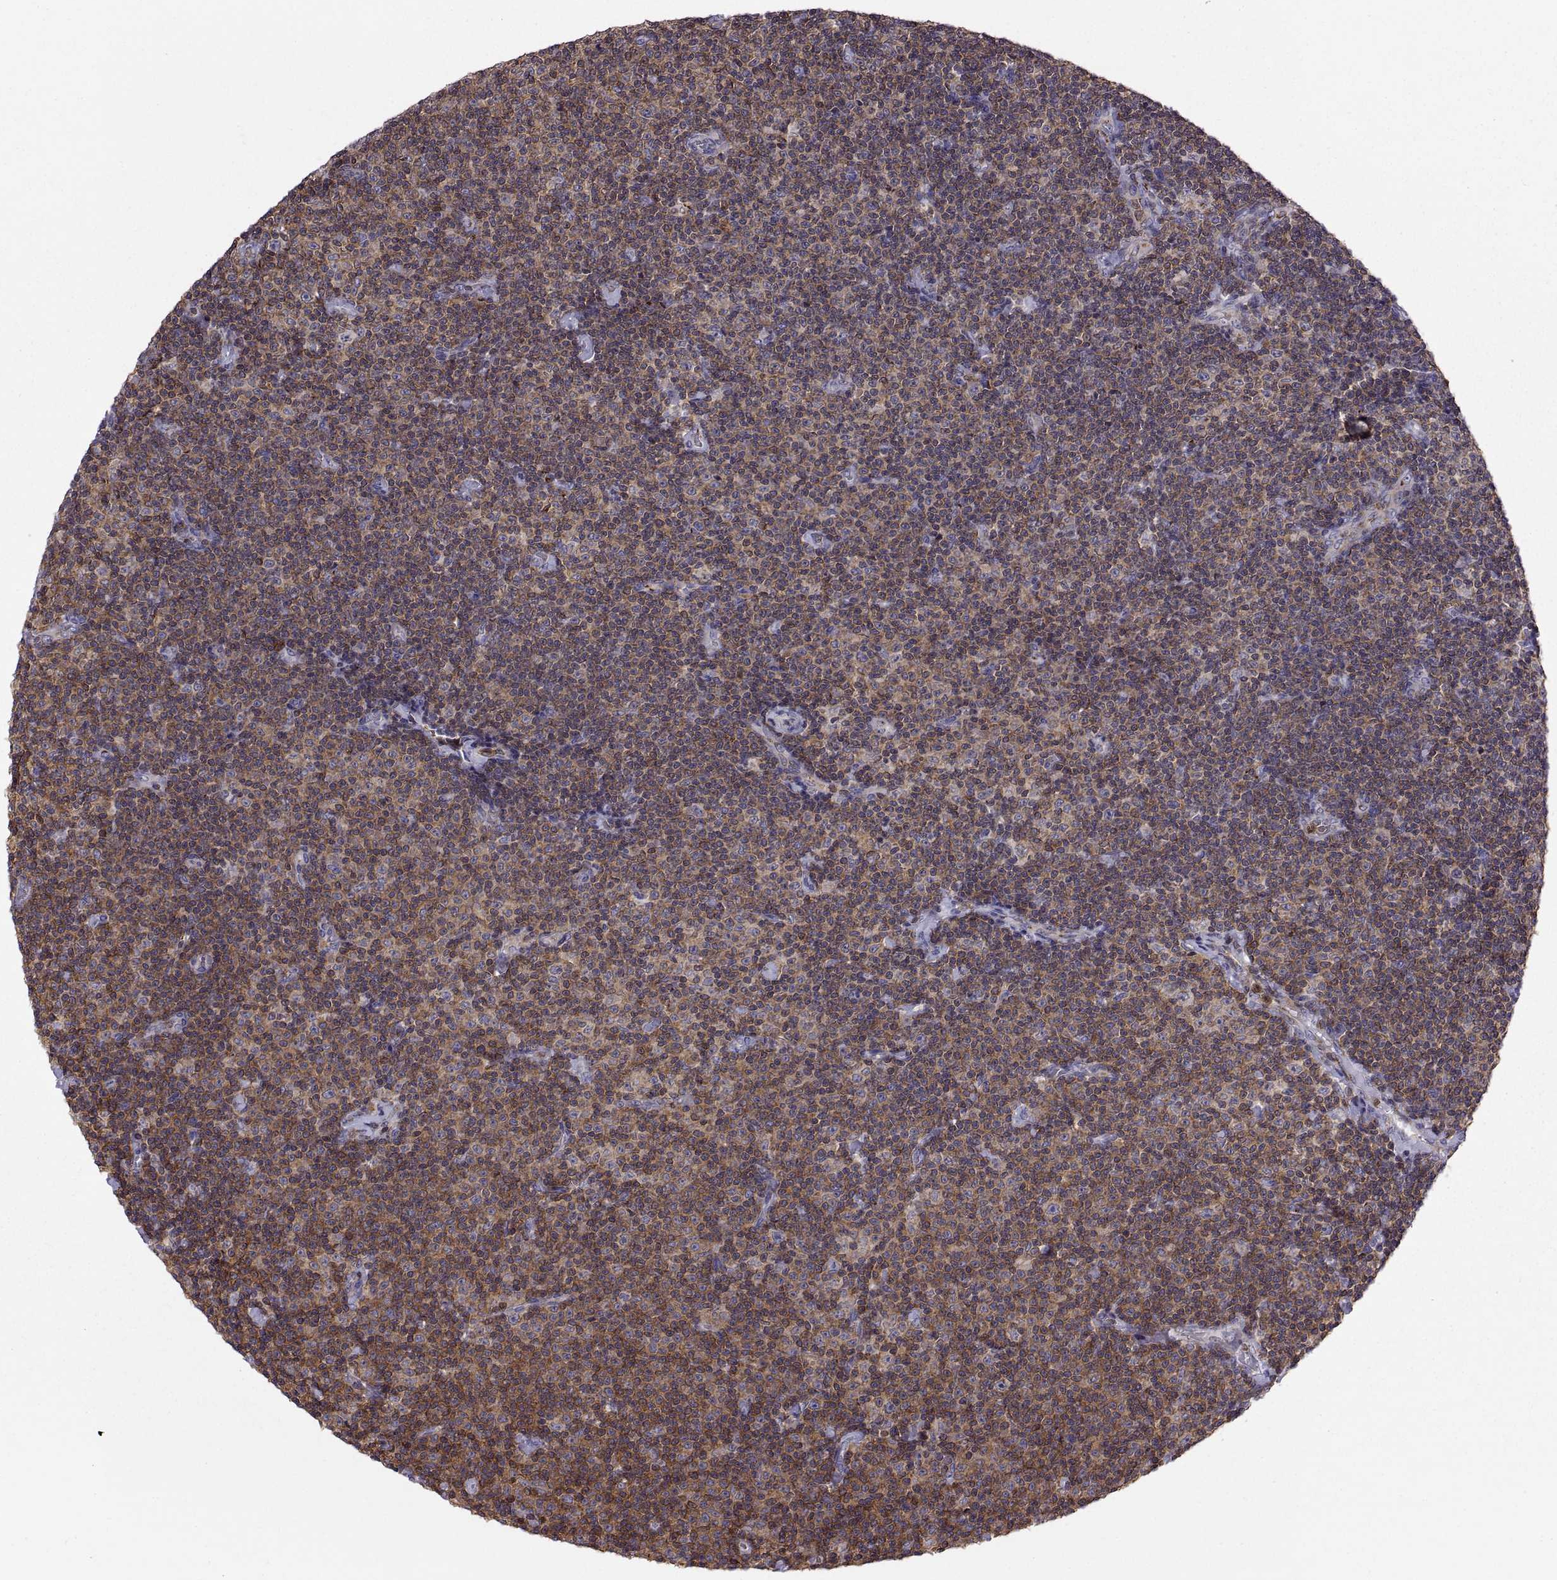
{"staining": {"intensity": "strong", "quantity": ">75%", "location": "cytoplasmic/membranous"}, "tissue": "lymphoma", "cell_type": "Tumor cells", "image_type": "cancer", "snomed": [{"axis": "morphology", "description": "Malignant lymphoma, non-Hodgkin's type, Low grade"}, {"axis": "topography", "description": "Lymph node"}], "caption": "Immunohistochemical staining of human lymphoma exhibits strong cytoplasmic/membranous protein positivity in about >75% of tumor cells. (DAB (3,3'-diaminobenzidine) IHC, brown staining for protein, blue staining for nuclei).", "gene": "ACAP1", "patient": {"sex": "male", "age": 81}}